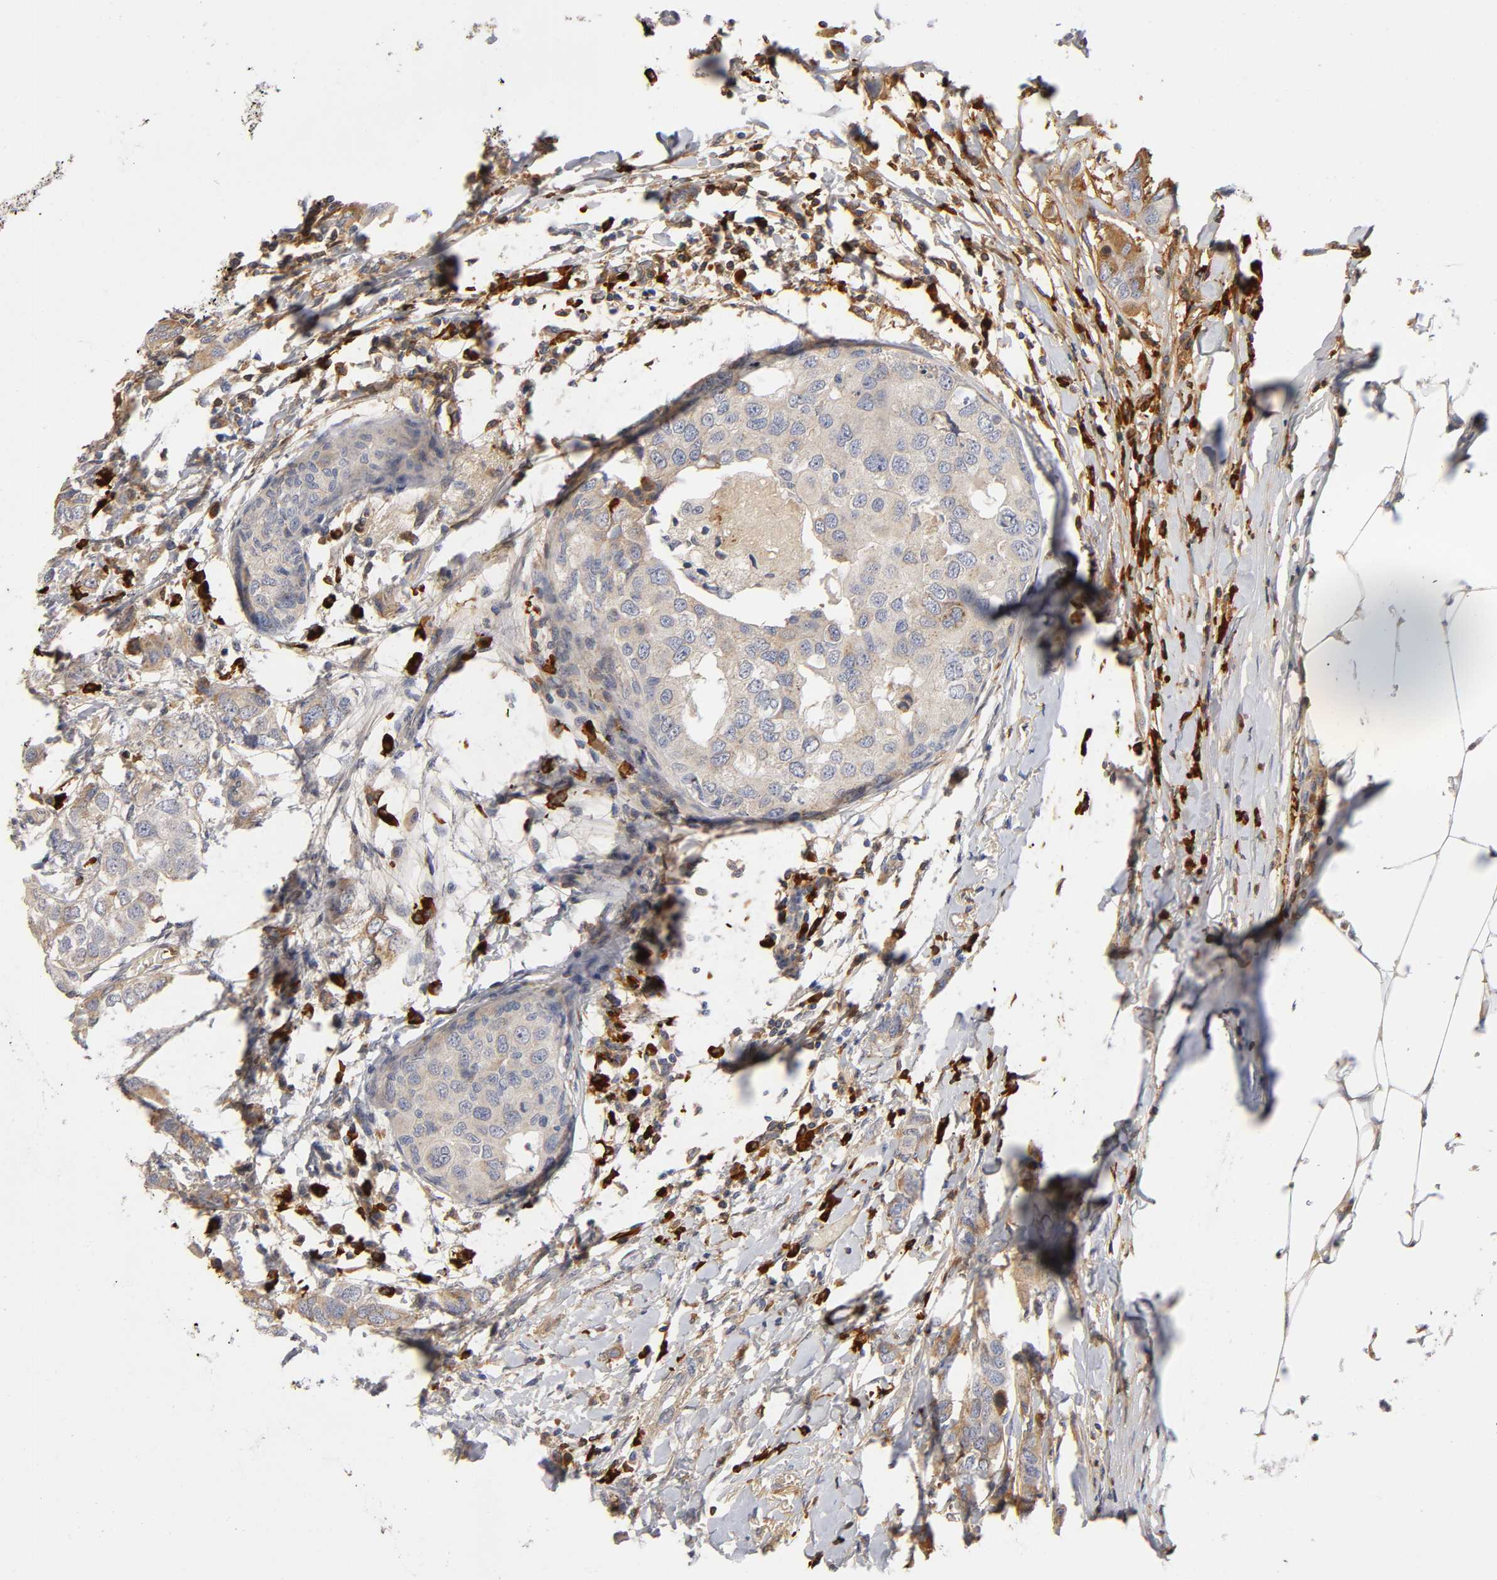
{"staining": {"intensity": "weak", "quantity": ">75%", "location": "cytoplasmic/membranous"}, "tissue": "breast cancer", "cell_type": "Tumor cells", "image_type": "cancer", "snomed": [{"axis": "morphology", "description": "Duct carcinoma"}, {"axis": "topography", "description": "Breast"}], "caption": "Approximately >75% of tumor cells in intraductal carcinoma (breast) show weak cytoplasmic/membranous protein staining as visualized by brown immunohistochemical staining.", "gene": "NOVA1", "patient": {"sex": "female", "age": 50}}